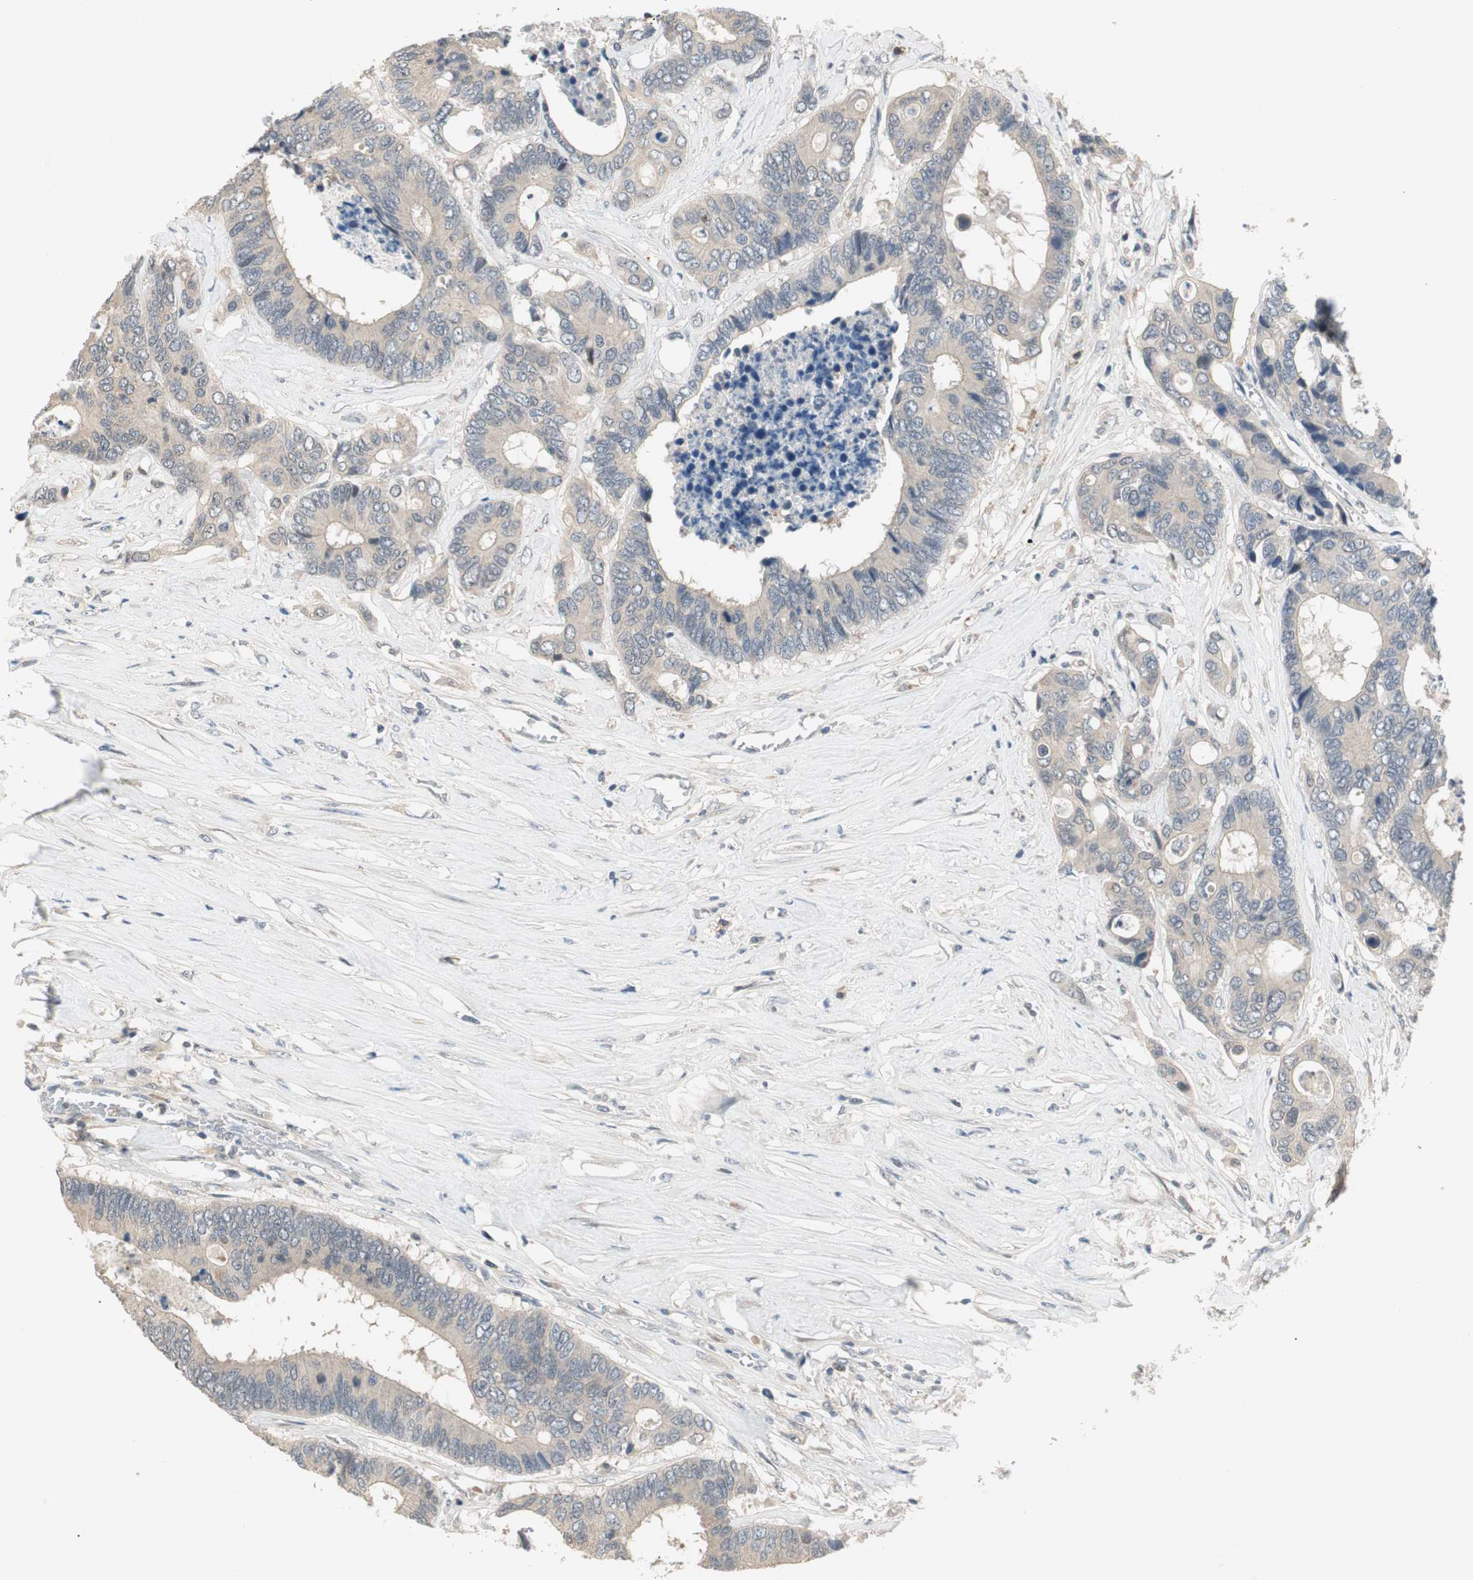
{"staining": {"intensity": "negative", "quantity": "none", "location": "none"}, "tissue": "colorectal cancer", "cell_type": "Tumor cells", "image_type": "cancer", "snomed": [{"axis": "morphology", "description": "Adenocarcinoma, NOS"}, {"axis": "topography", "description": "Rectum"}], "caption": "Immunohistochemical staining of human colorectal adenocarcinoma shows no significant positivity in tumor cells.", "gene": "RNGTT", "patient": {"sex": "male", "age": 55}}